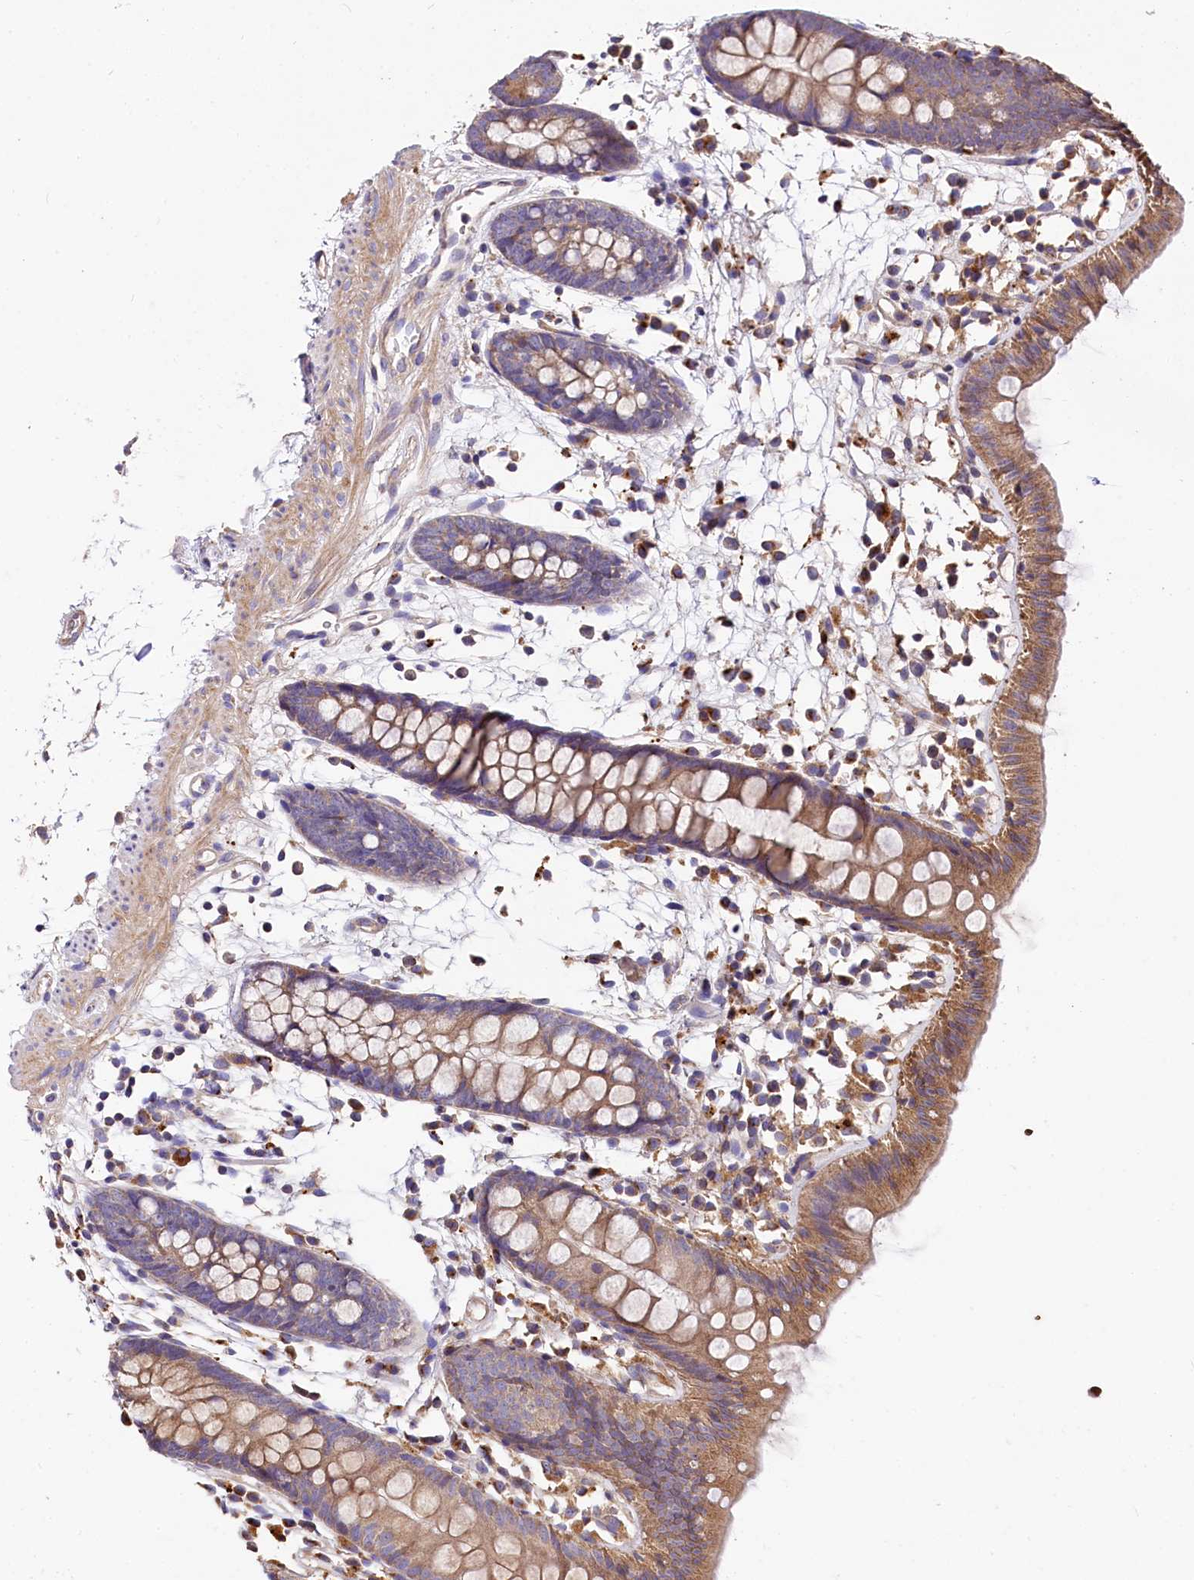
{"staining": {"intensity": "moderate", "quantity": ">75%", "location": "cytoplasmic/membranous"}, "tissue": "colon", "cell_type": "Endothelial cells", "image_type": "normal", "snomed": [{"axis": "morphology", "description": "Normal tissue, NOS"}, {"axis": "topography", "description": "Colon"}], "caption": "Moderate cytoplasmic/membranous protein staining is present in approximately >75% of endothelial cells in colon. (IHC, brightfield microscopy, high magnification).", "gene": "SPRYD3", "patient": {"sex": "male", "age": 56}}